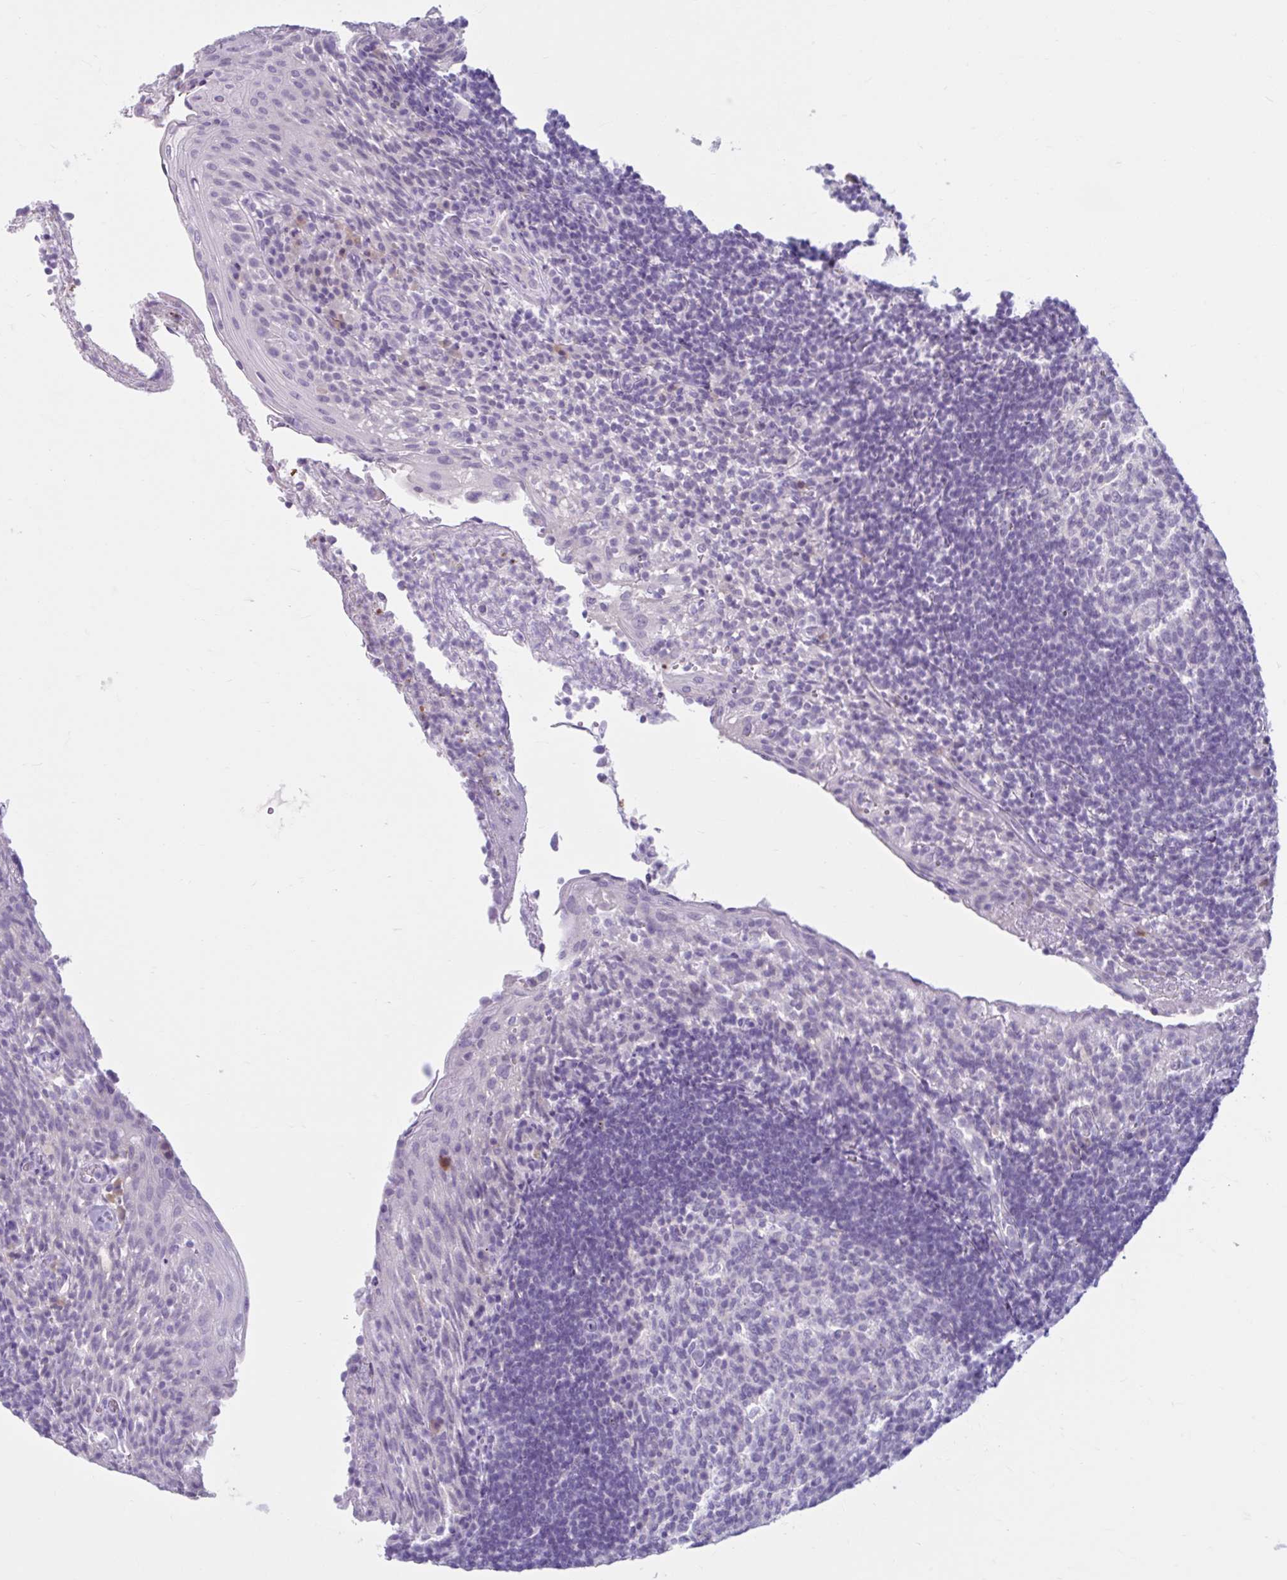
{"staining": {"intensity": "negative", "quantity": "none", "location": "none"}, "tissue": "tonsil", "cell_type": "Germinal center cells", "image_type": "normal", "snomed": [{"axis": "morphology", "description": "Normal tissue, NOS"}, {"axis": "topography", "description": "Tonsil"}], "caption": "Immunohistochemistry photomicrograph of normal tonsil: human tonsil stained with DAB displays no significant protein positivity in germinal center cells.", "gene": "FAM153A", "patient": {"sex": "female", "age": 10}}